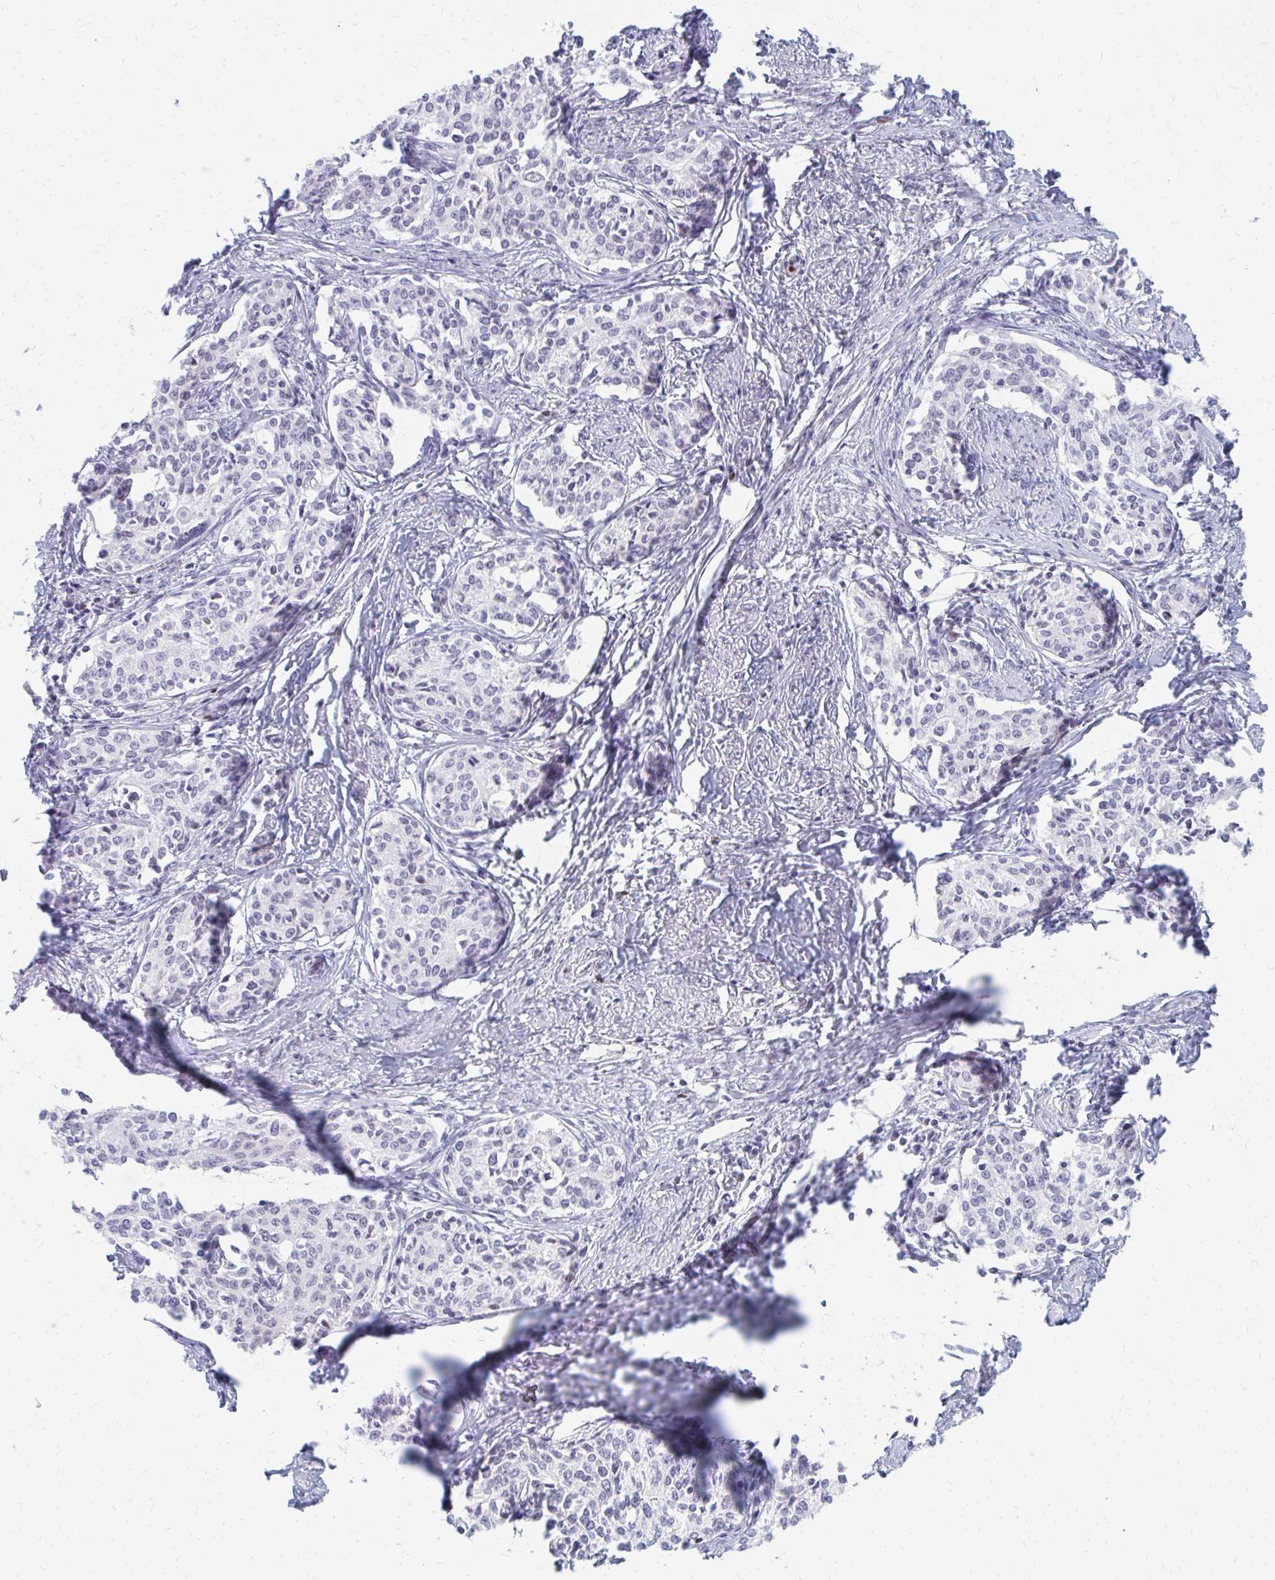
{"staining": {"intensity": "negative", "quantity": "none", "location": "none"}, "tissue": "cervical cancer", "cell_type": "Tumor cells", "image_type": "cancer", "snomed": [{"axis": "morphology", "description": "Squamous cell carcinoma, NOS"}, {"axis": "morphology", "description": "Adenocarcinoma, NOS"}, {"axis": "topography", "description": "Cervix"}], "caption": "This is an immunohistochemistry (IHC) micrograph of human cervical squamous cell carcinoma. There is no expression in tumor cells.", "gene": "PLK3", "patient": {"sex": "female", "age": 52}}